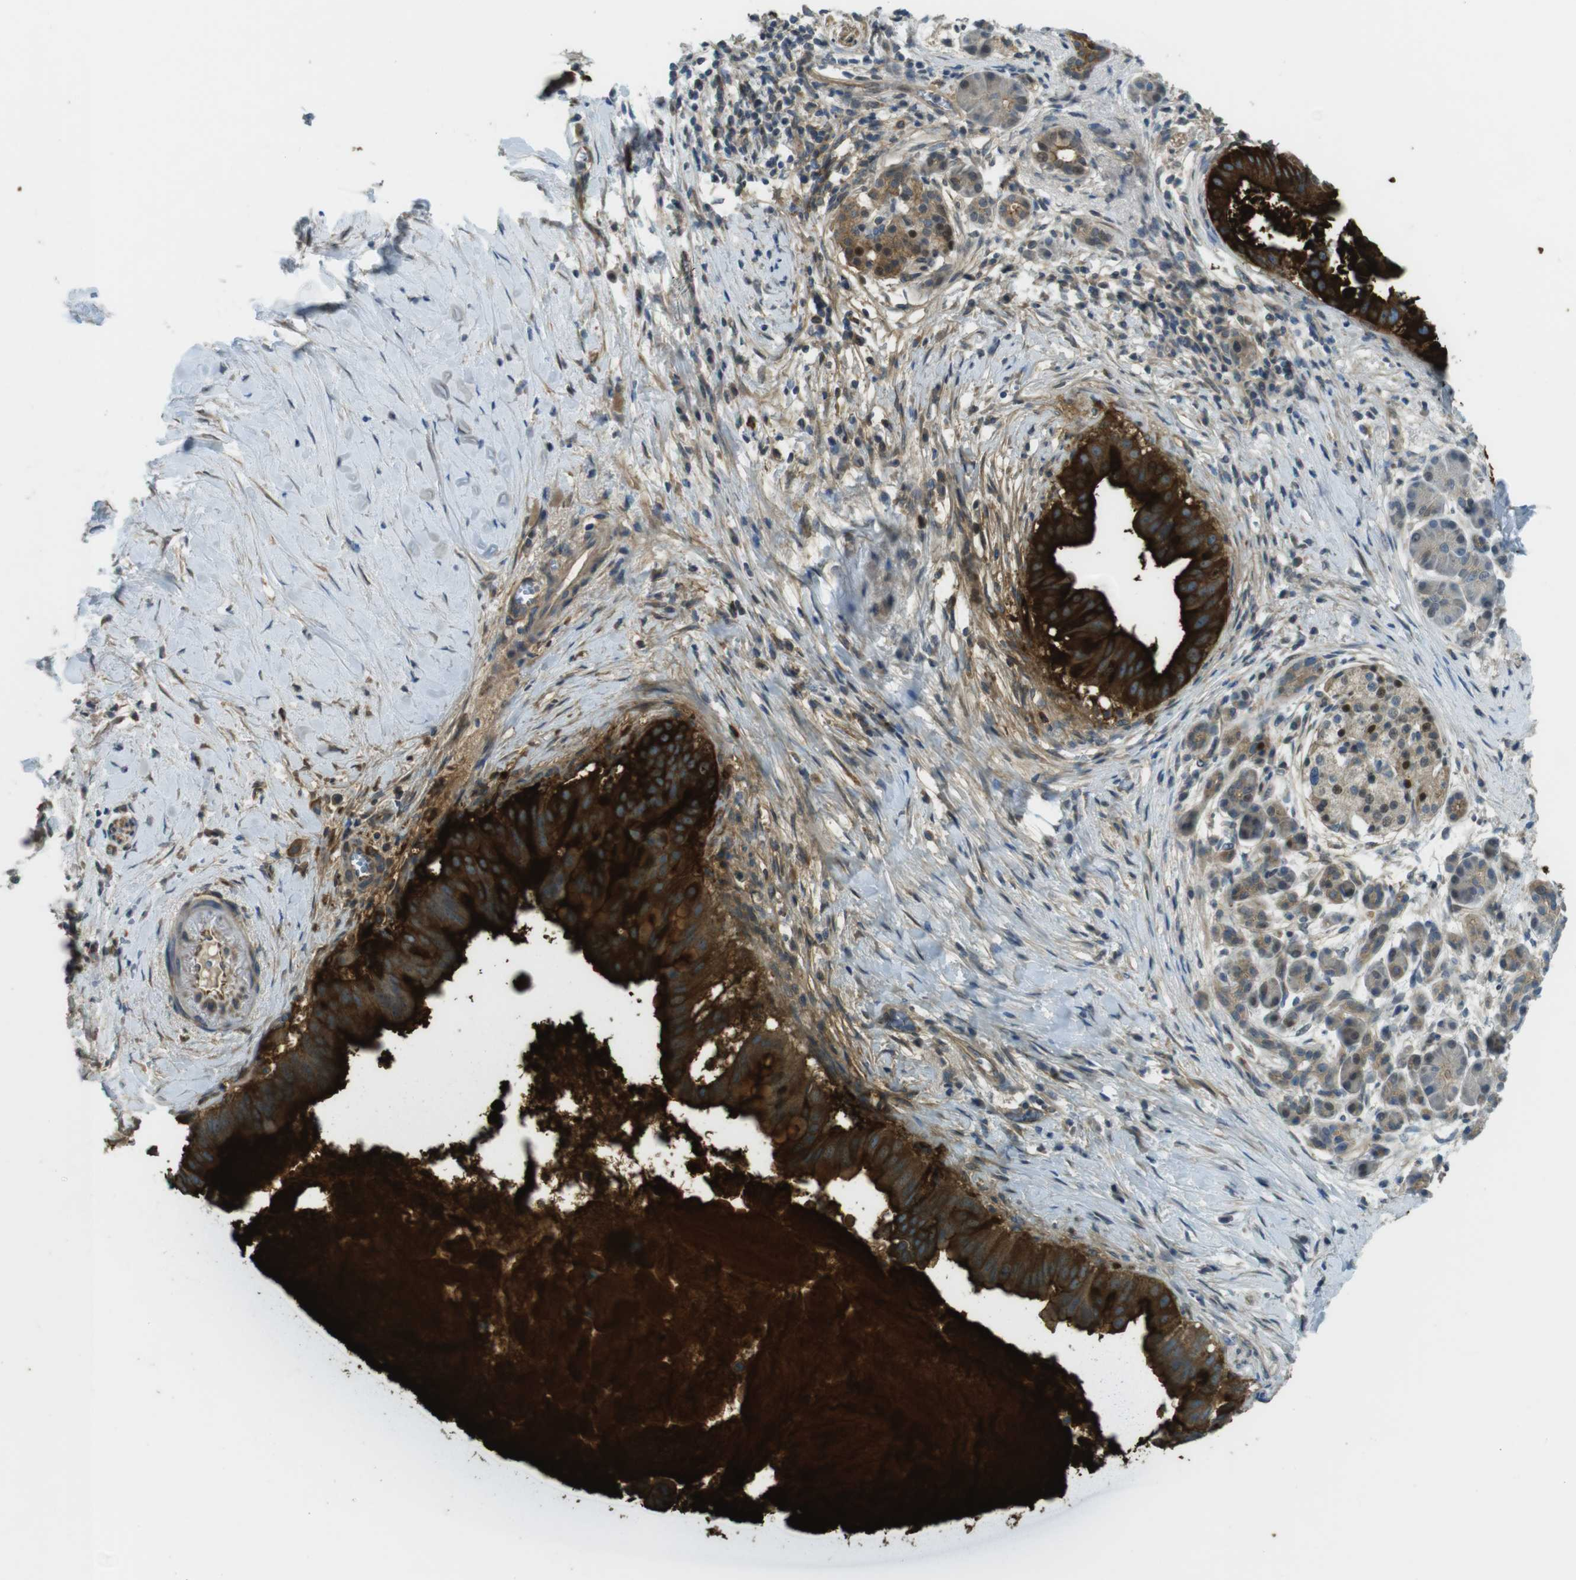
{"staining": {"intensity": "strong", "quantity": "25%-75%", "location": "cytoplasmic/membranous"}, "tissue": "pancreatic cancer", "cell_type": "Tumor cells", "image_type": "cancer", "snomed": [{"axis": "morphology", "description": "Adenocarcinoma, NOS"}, {"axis": "topography", "description": "Pancreas"}], "caption": "This histopathology image reveals immunohistochemistry staining of human pancreatic adenocarcinoma, with high strong cytoplasmic/membranous staining in approximately 25%-75% of tumor cells.", "gene": "ABHD15", "patient": {"sex": "male", "age": 55}}